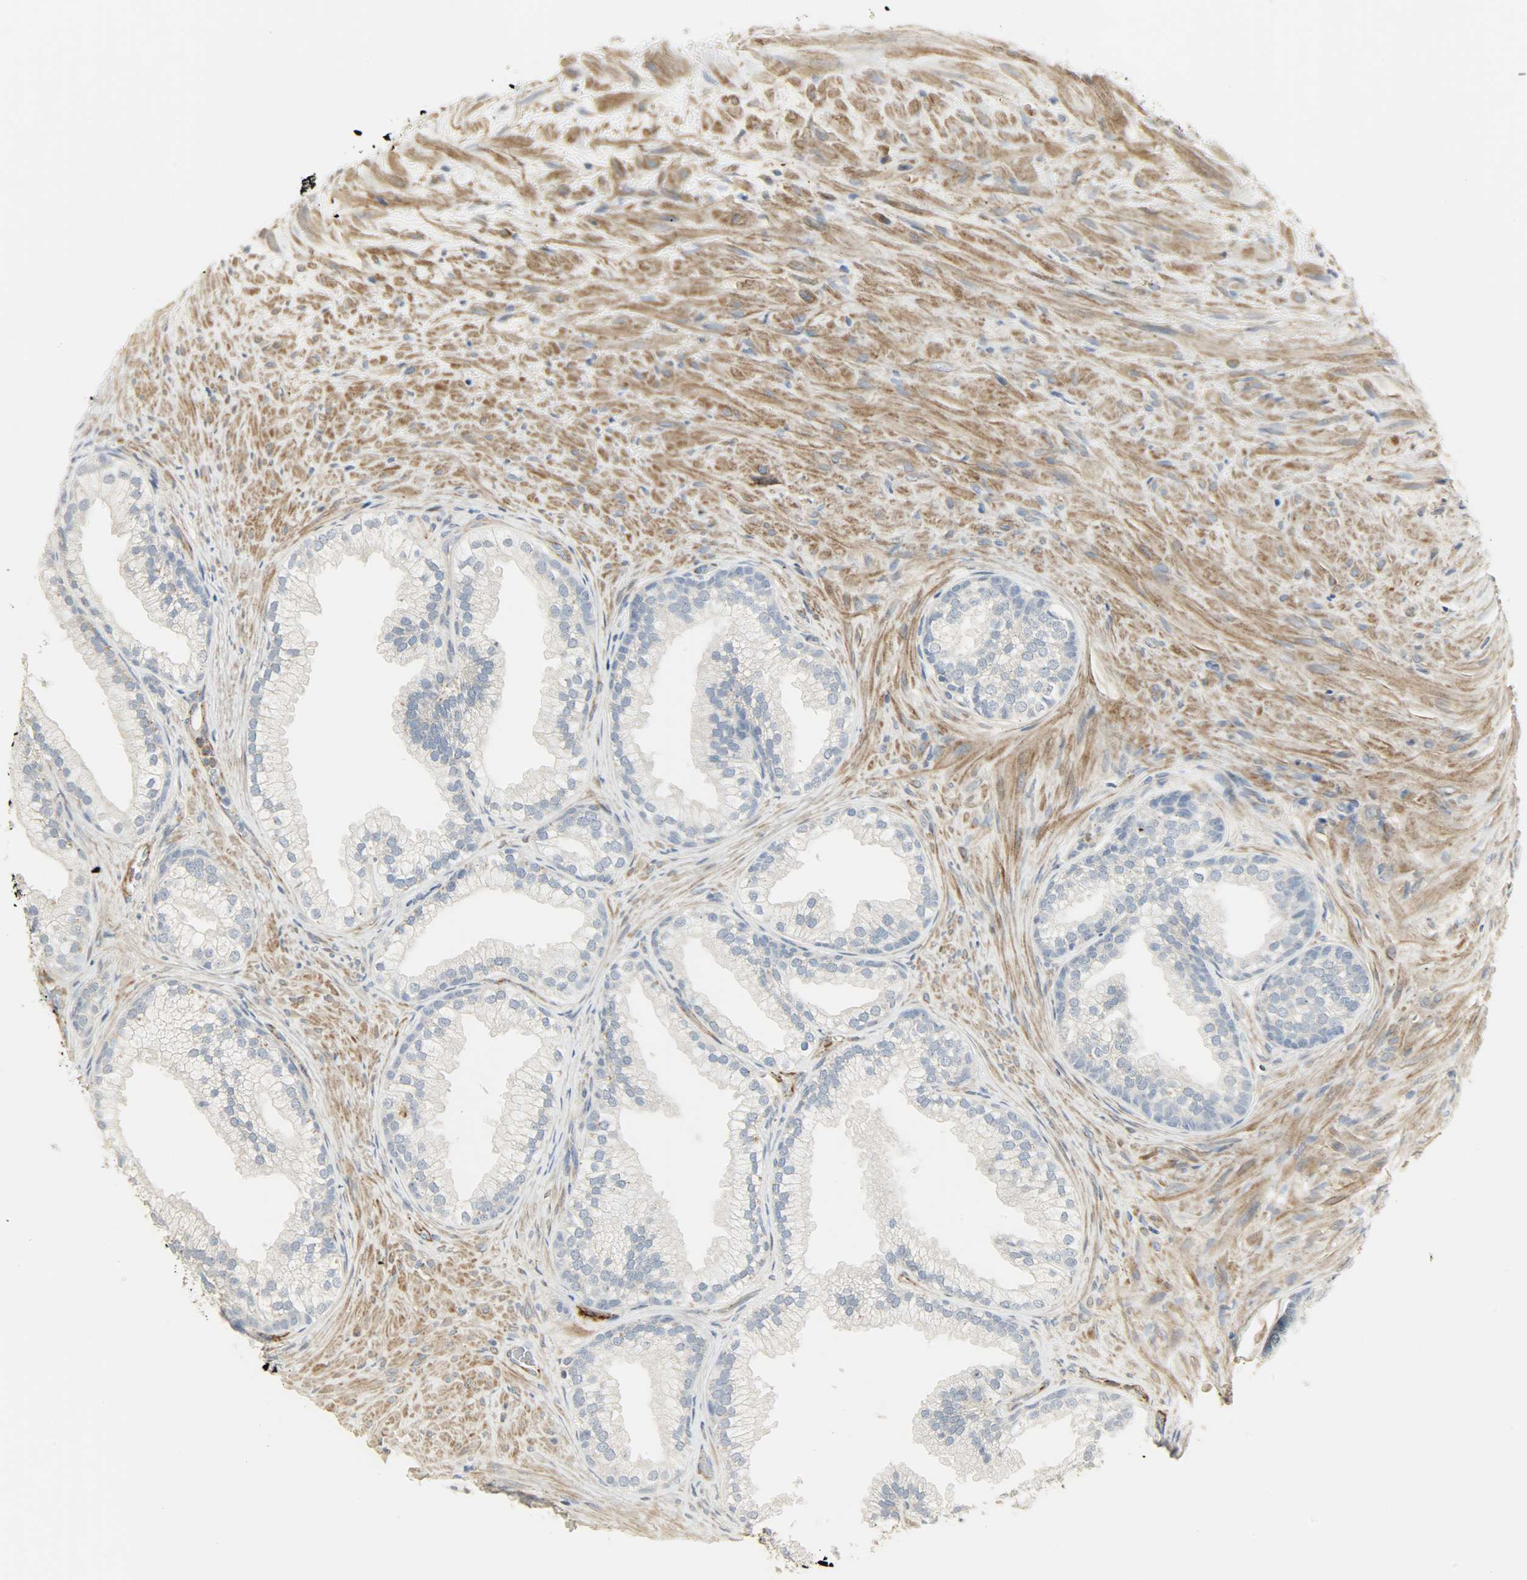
{"staining": {"intensity": "negative", "quantity": "none", "location": "none"}, "tissue": "prostate", "cell_type": "Glandular cells", "image_type": "normal", "snomed": [{"axis": "morphology", "description": "Normal tissue, NOS"}, {"axis": "topography", "description": "Prostate"}], "caption": "This micrograph is of normal prostate stained with immunohistochemistry (IHC) to label a protein in brown with the nuclei are counter-stained blue. There is no expression in glandular cells. Nuclei are stained in blue.", "gene": "ENPEP", "patient": {"sex": "male", "age": 76}}